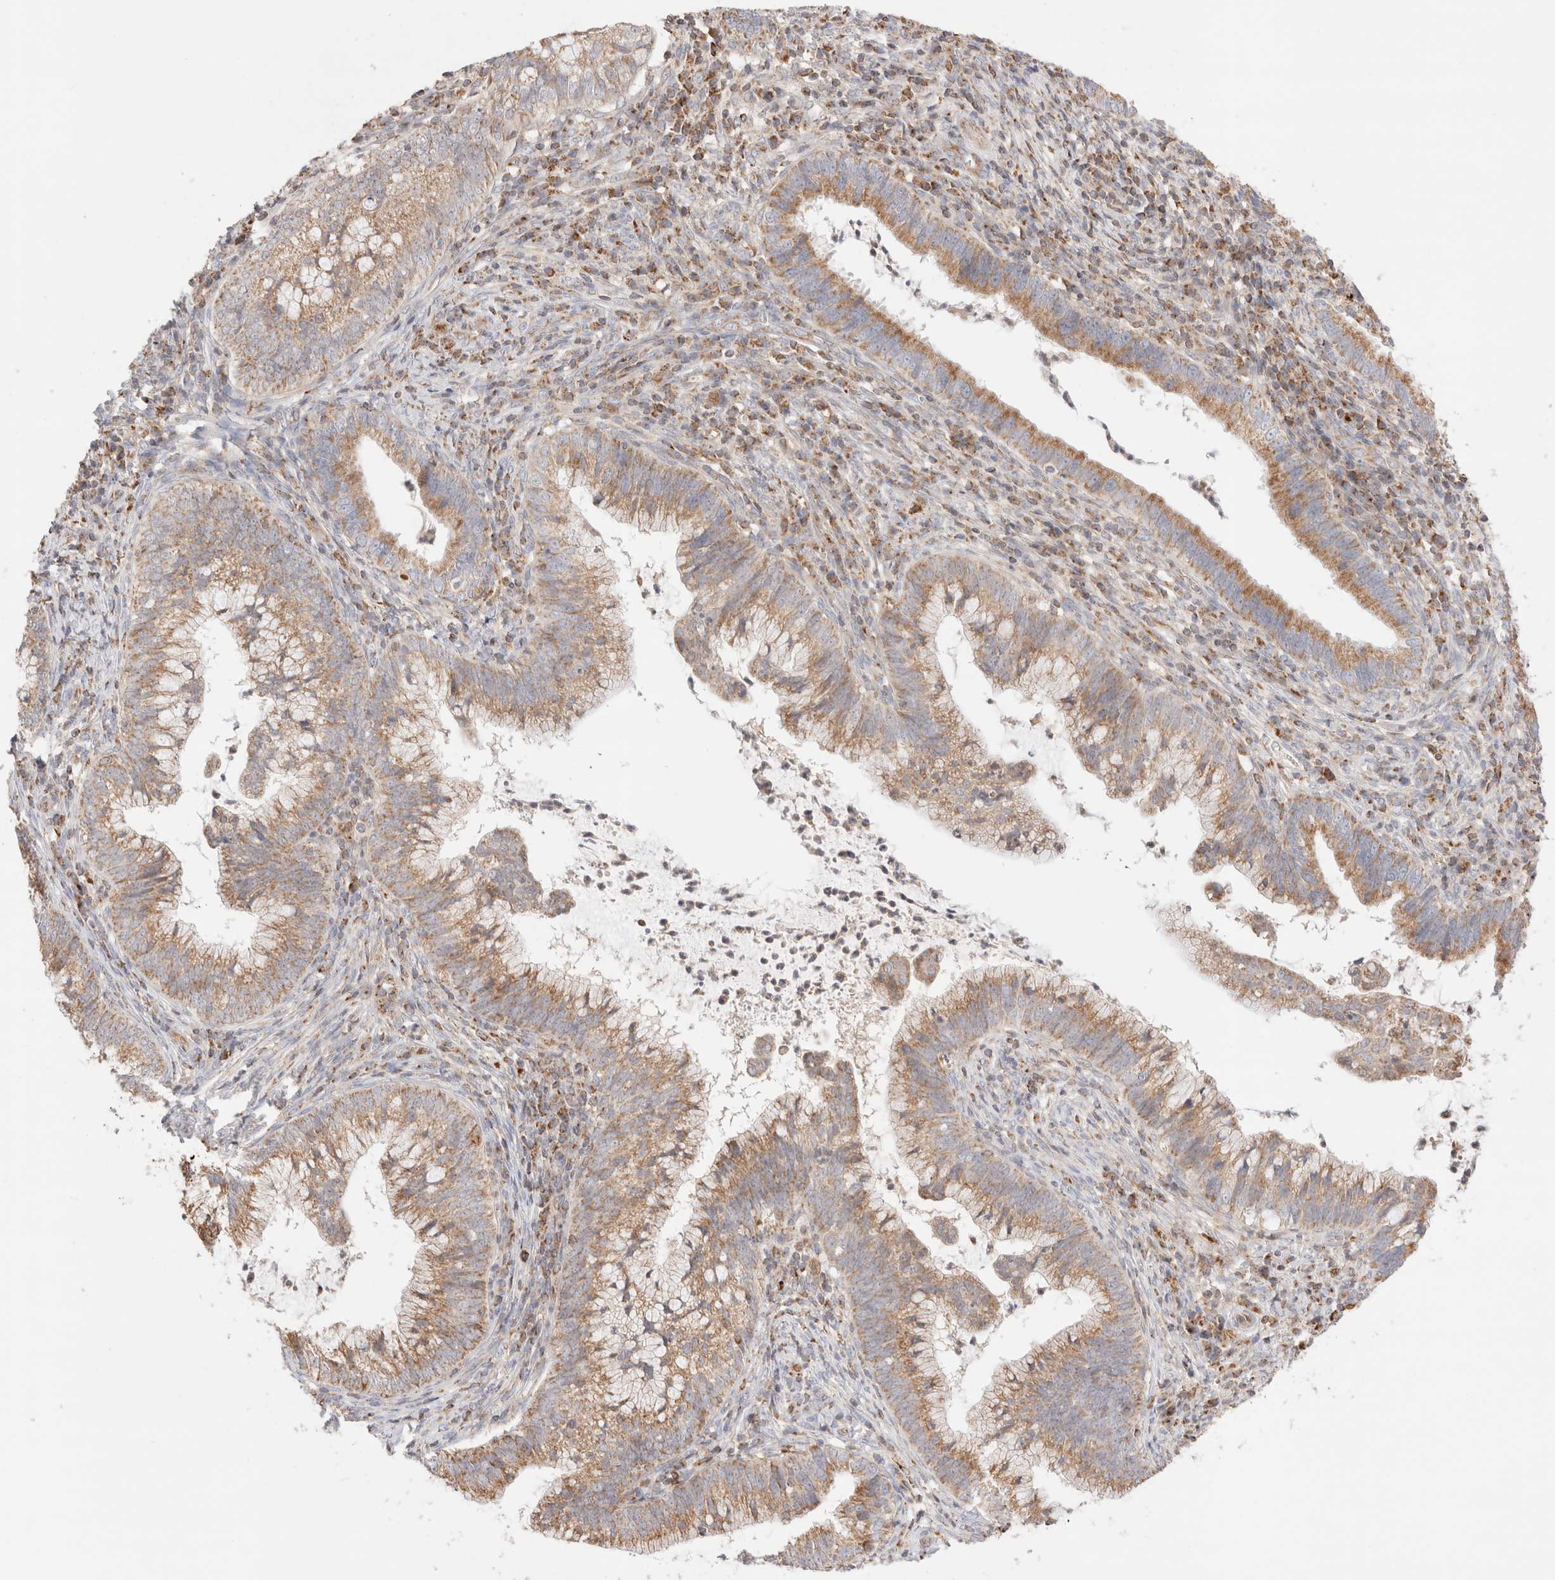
{"staining": {"intensity": "moderate", "quantity": ">75%", "location": "cytoplasmic/membranous"}, "tissue": "cervical cancer", "cell_type": "Tumor cells", "image_type": "cancer", "snomed": [{"axis": "morphology", "description": "Adenocarcinoma, NOS"}, {"axis": "topography", "description": "Cervix"}], "caption": "This micrograph shows cervical cancer stained with immunohistochemistry to label a protein in brown. The cytoplasmic/membranous of tumor cells show moderate positivity for the protein. Nuclei are counter-stained blue.", "gene": "TMPPE", "patient": {"sex": "female", "age": 36}}